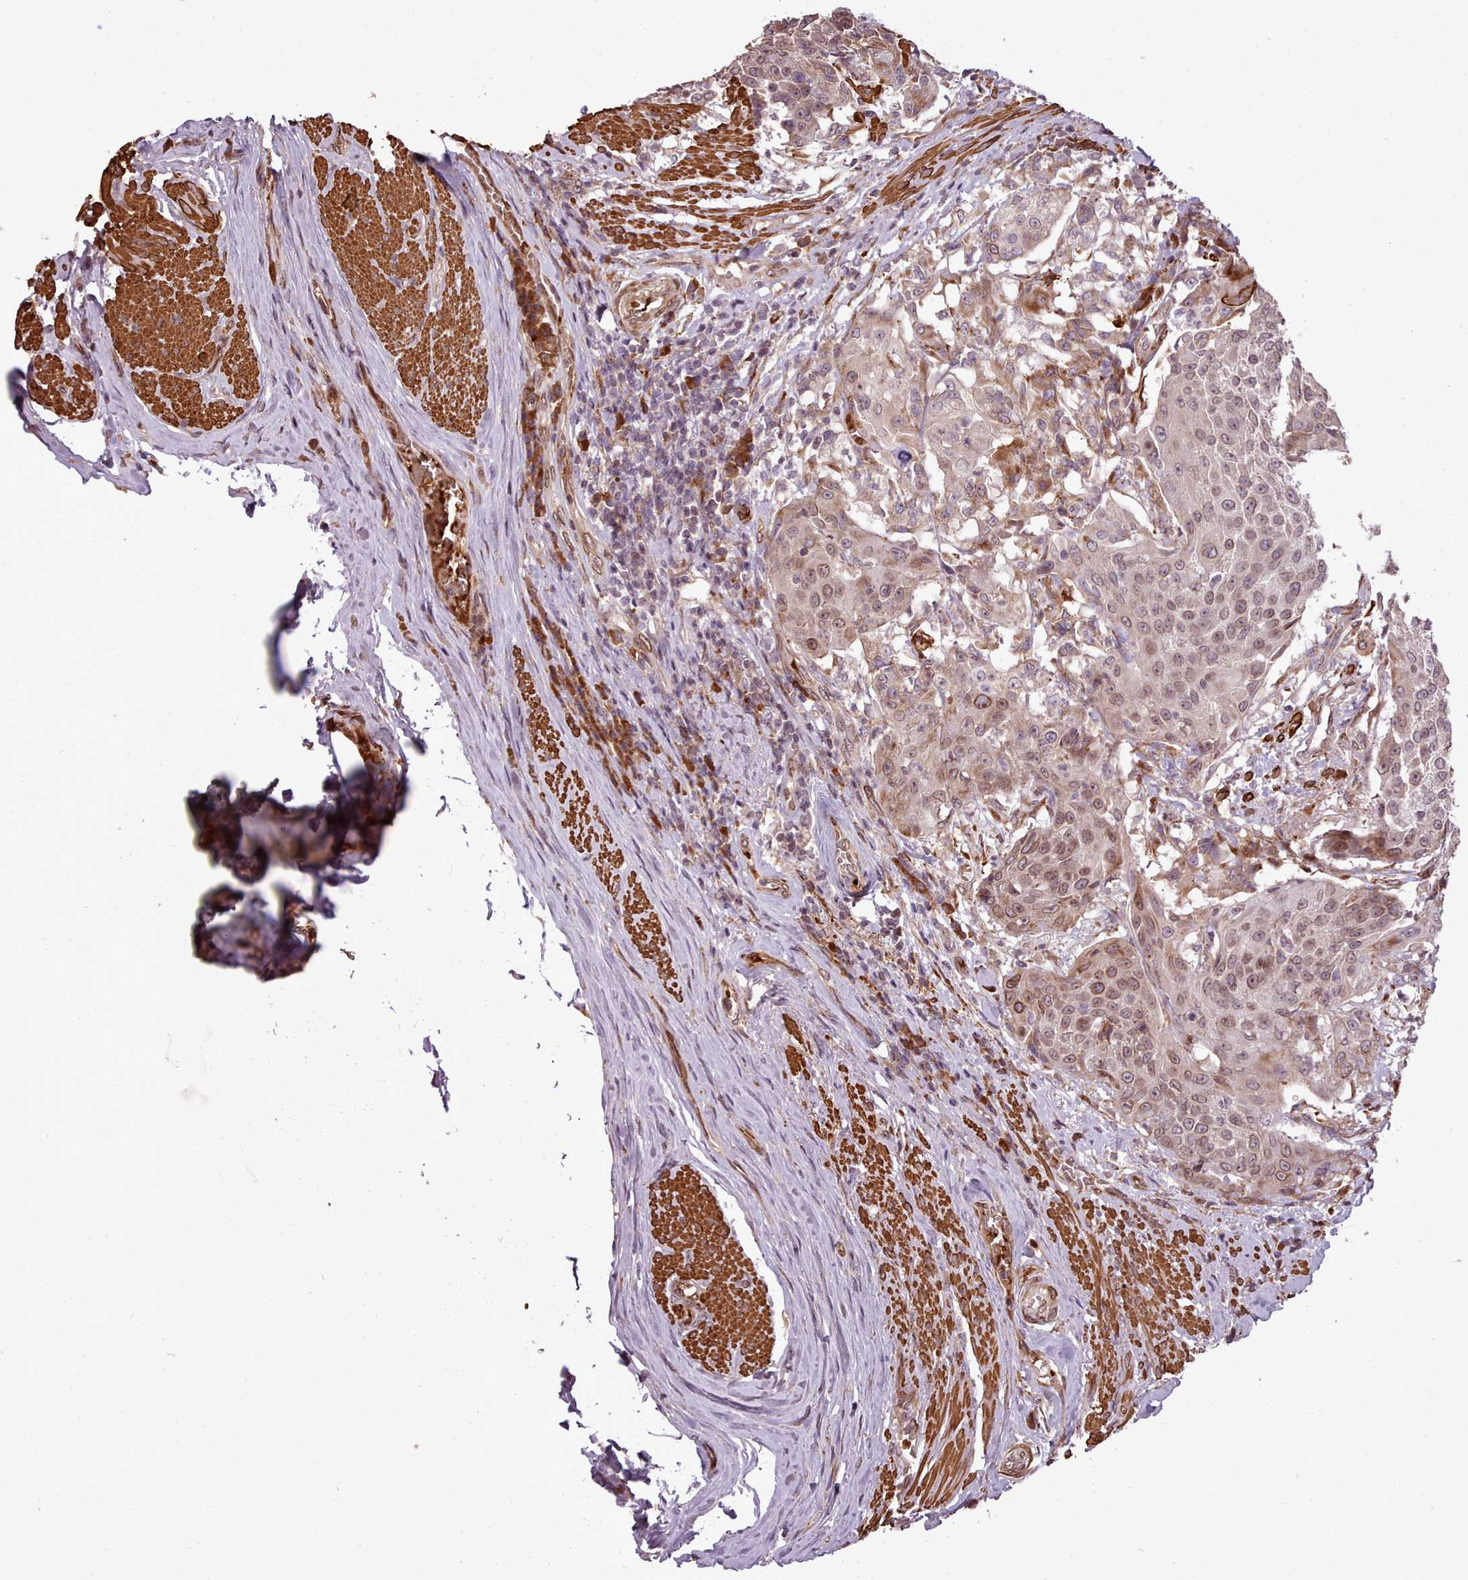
{"staining": {"intensity": "moderate", "quantity": ">75%", "location": "cytoplasmic/membranous,nuclear"}, "tissue": "urothelial cancer", "cell_type": "Tumor cells", "image_type": "cancer", "snomed": [{"axis": "morphology", "description": "Urothelial carcinoma, High grade"}, {"axis": "topography", "description": "Urinary bladder"}], "caption": "Brown immunohistochemical staining in urothelial carcinoma (high-grade) reveals moderate cytoplasmic/membranous and nuclear positivity in about >75% of tumor cells.", "gene": "CABP1", "patient": {"sex": "female", "age": 63}}